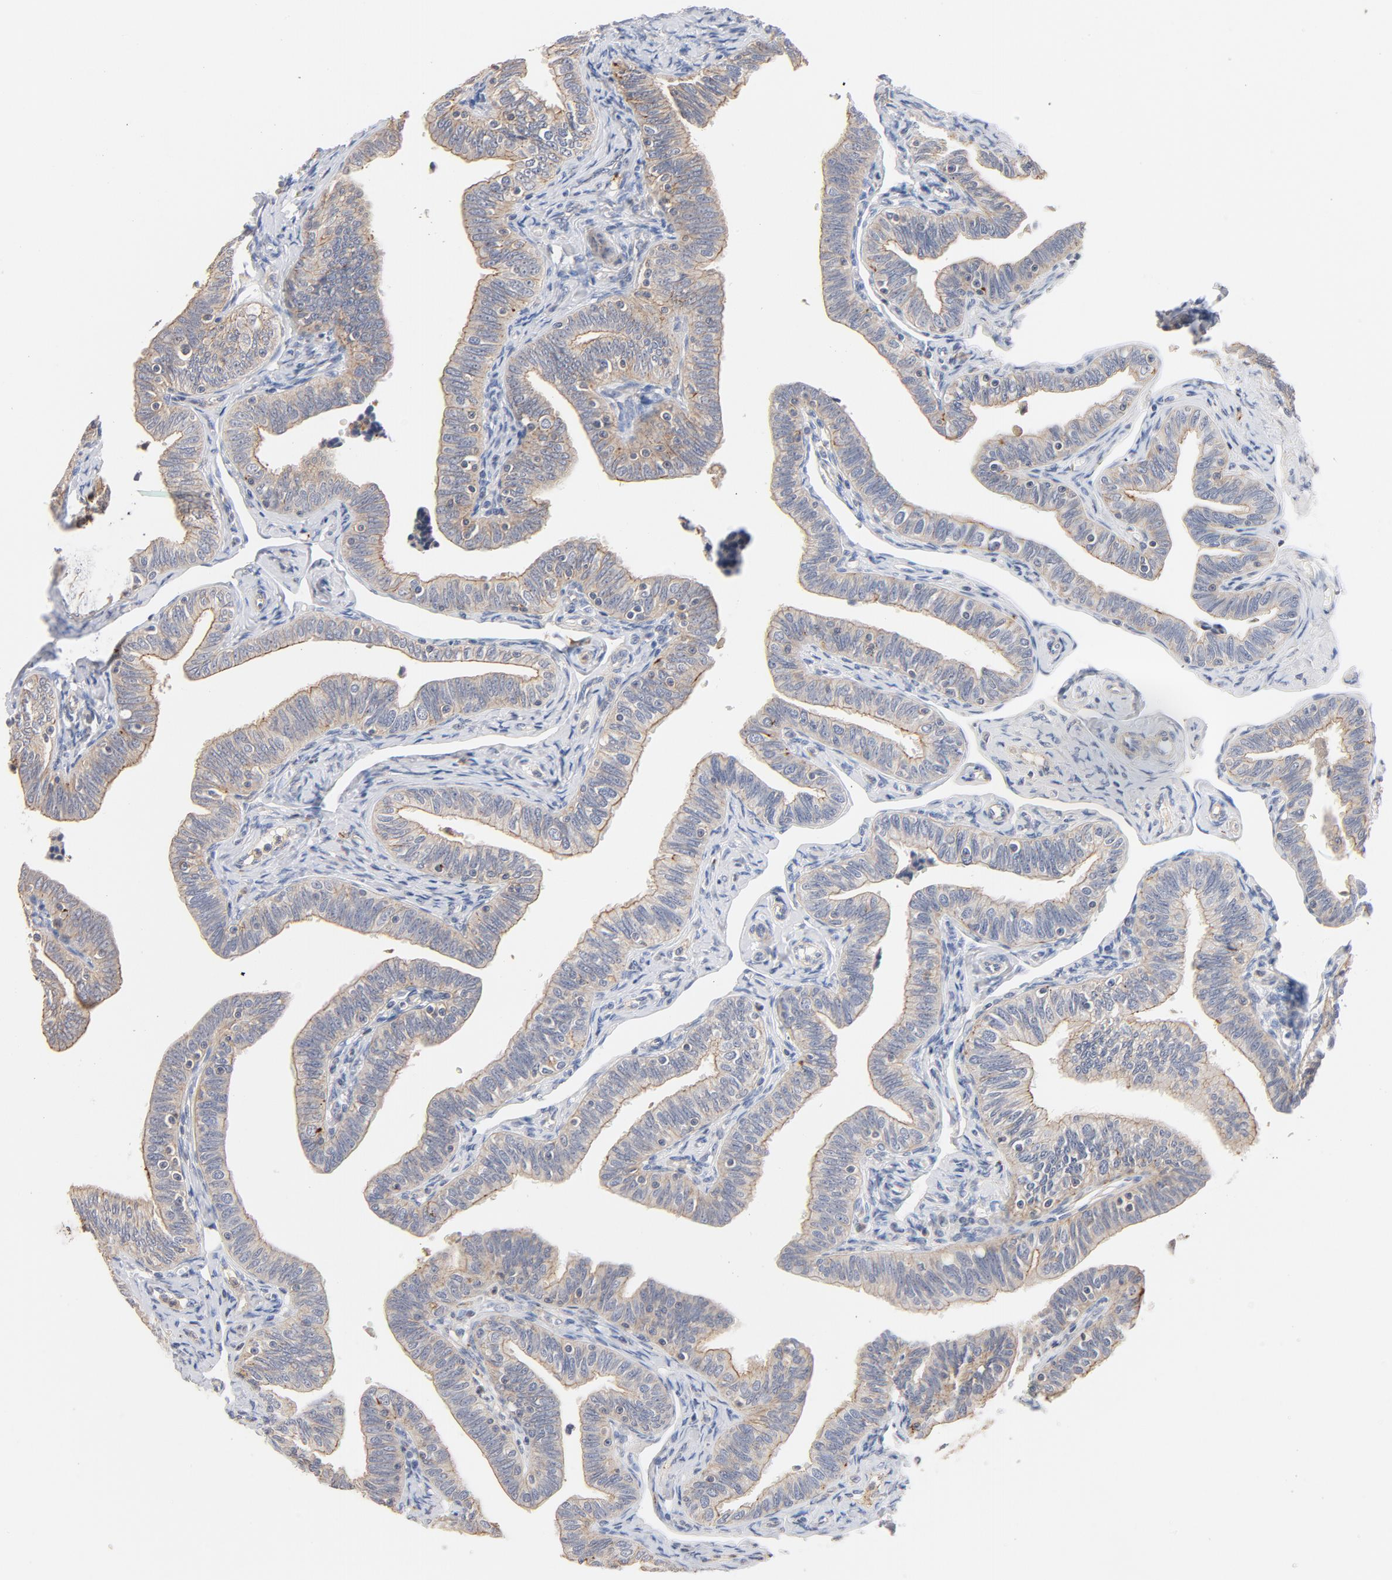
{"staining": {"intensity": "moderate", "quantity": ">75%", "location": "cytoplasmic/membranous"}, "tissue": "fallopian tube", "cell_type": "Glandular cells", "image_type": "normal", "snomed": [{"axis": "morphology", "description": "Normal tissue, NOS"}, {"axis": "topography", "description": "Fallopian tube"}, {"axis": "topography", "description": "Ovary"}], "caption": "Human fallopian tube stained with a brown dye demonstrates moderate cytoplasmic/membranous positive staining in approximately >75% of glandular cells.", "gene": "STRN3", "patient": {"sex": "female", "age": 69}}